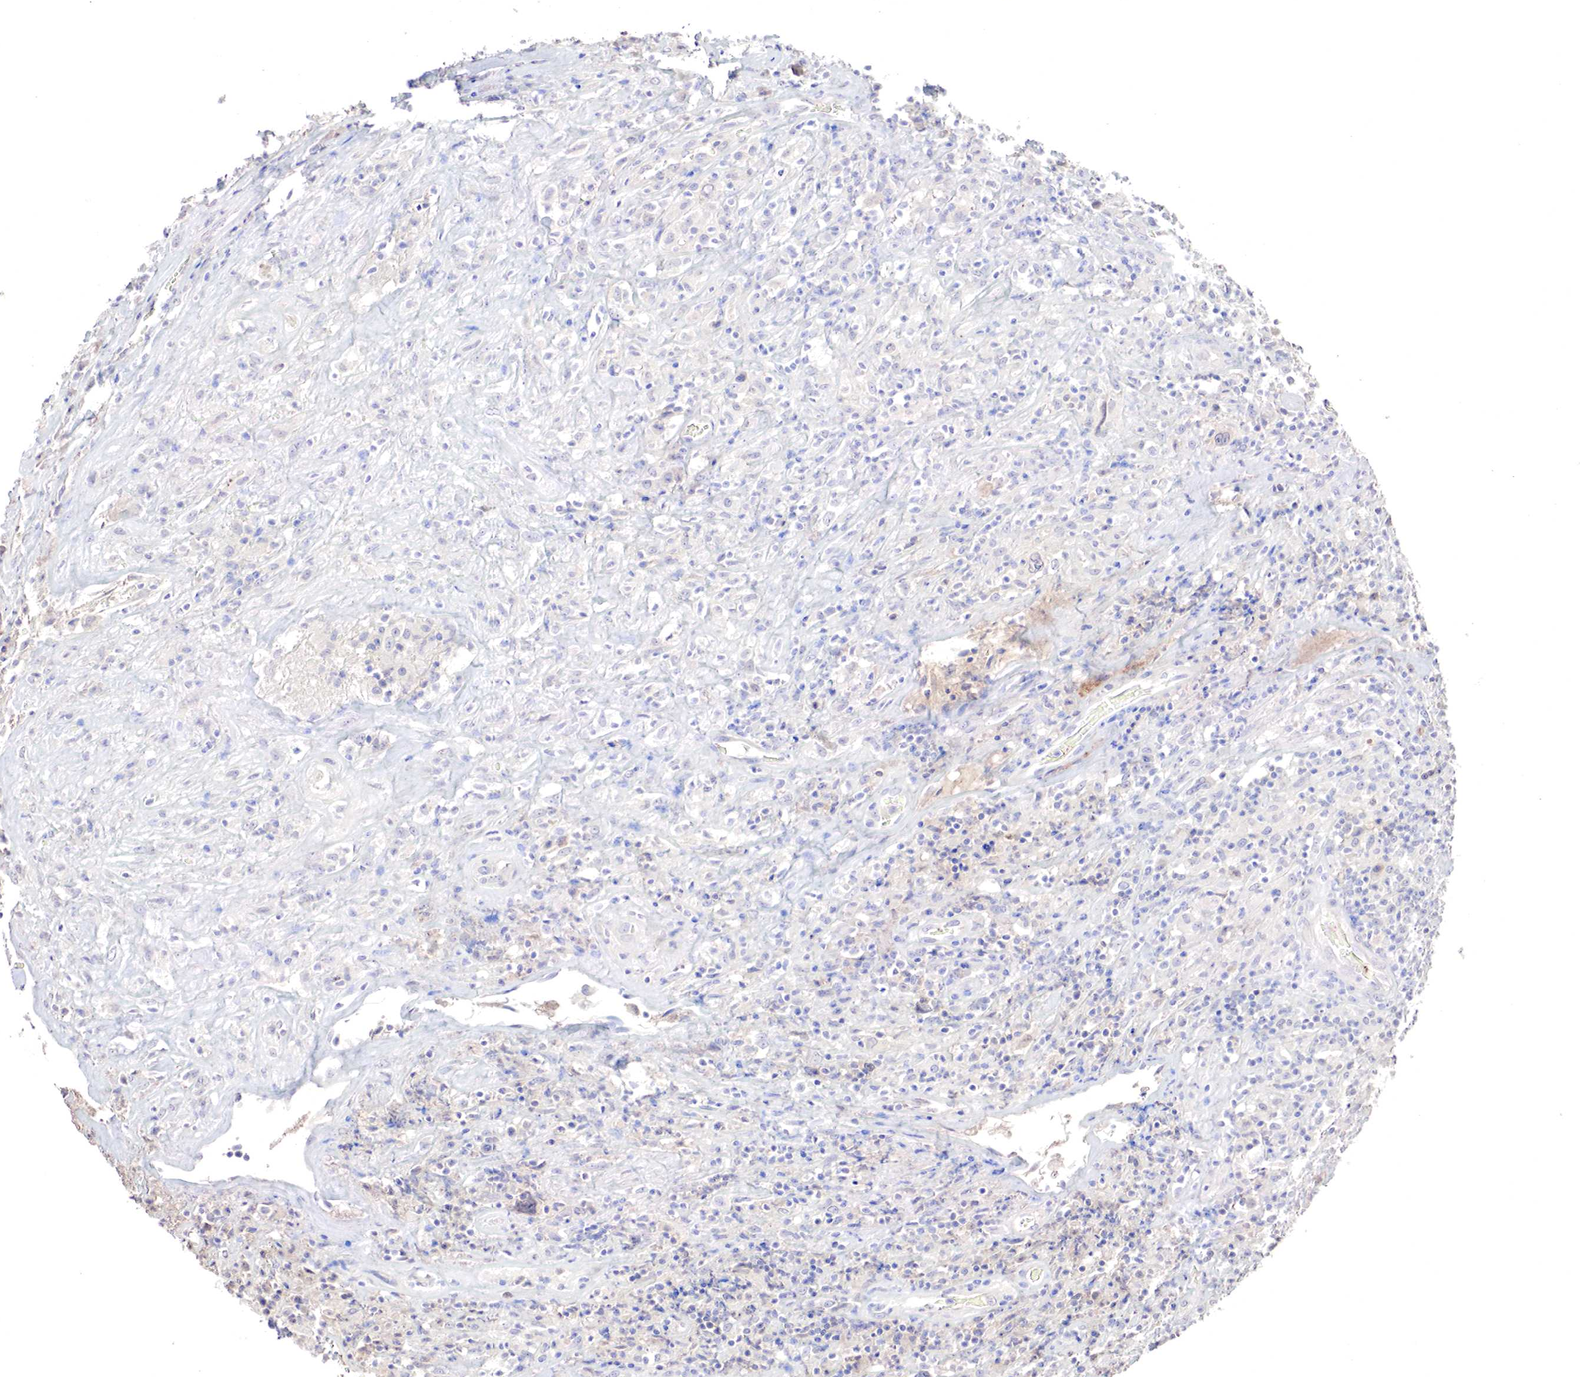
{"staining": {"intensity": "negative", "quantity": "none", "location": "none"}, "tissue": "lymphoma", "cell_type": "Tumor cells", "image_type": "cancer", "snomed": [{"axis": "morphology", "description": "Hodgkin's disease, NOS"}, {"axis": "topography", "description": "Lymph node"}], "caption": "There is no significant expression in tumor cells of Hodgkin's disease.", "gene": "GATA1", "patient": {"sex": "male", "age": 46}}